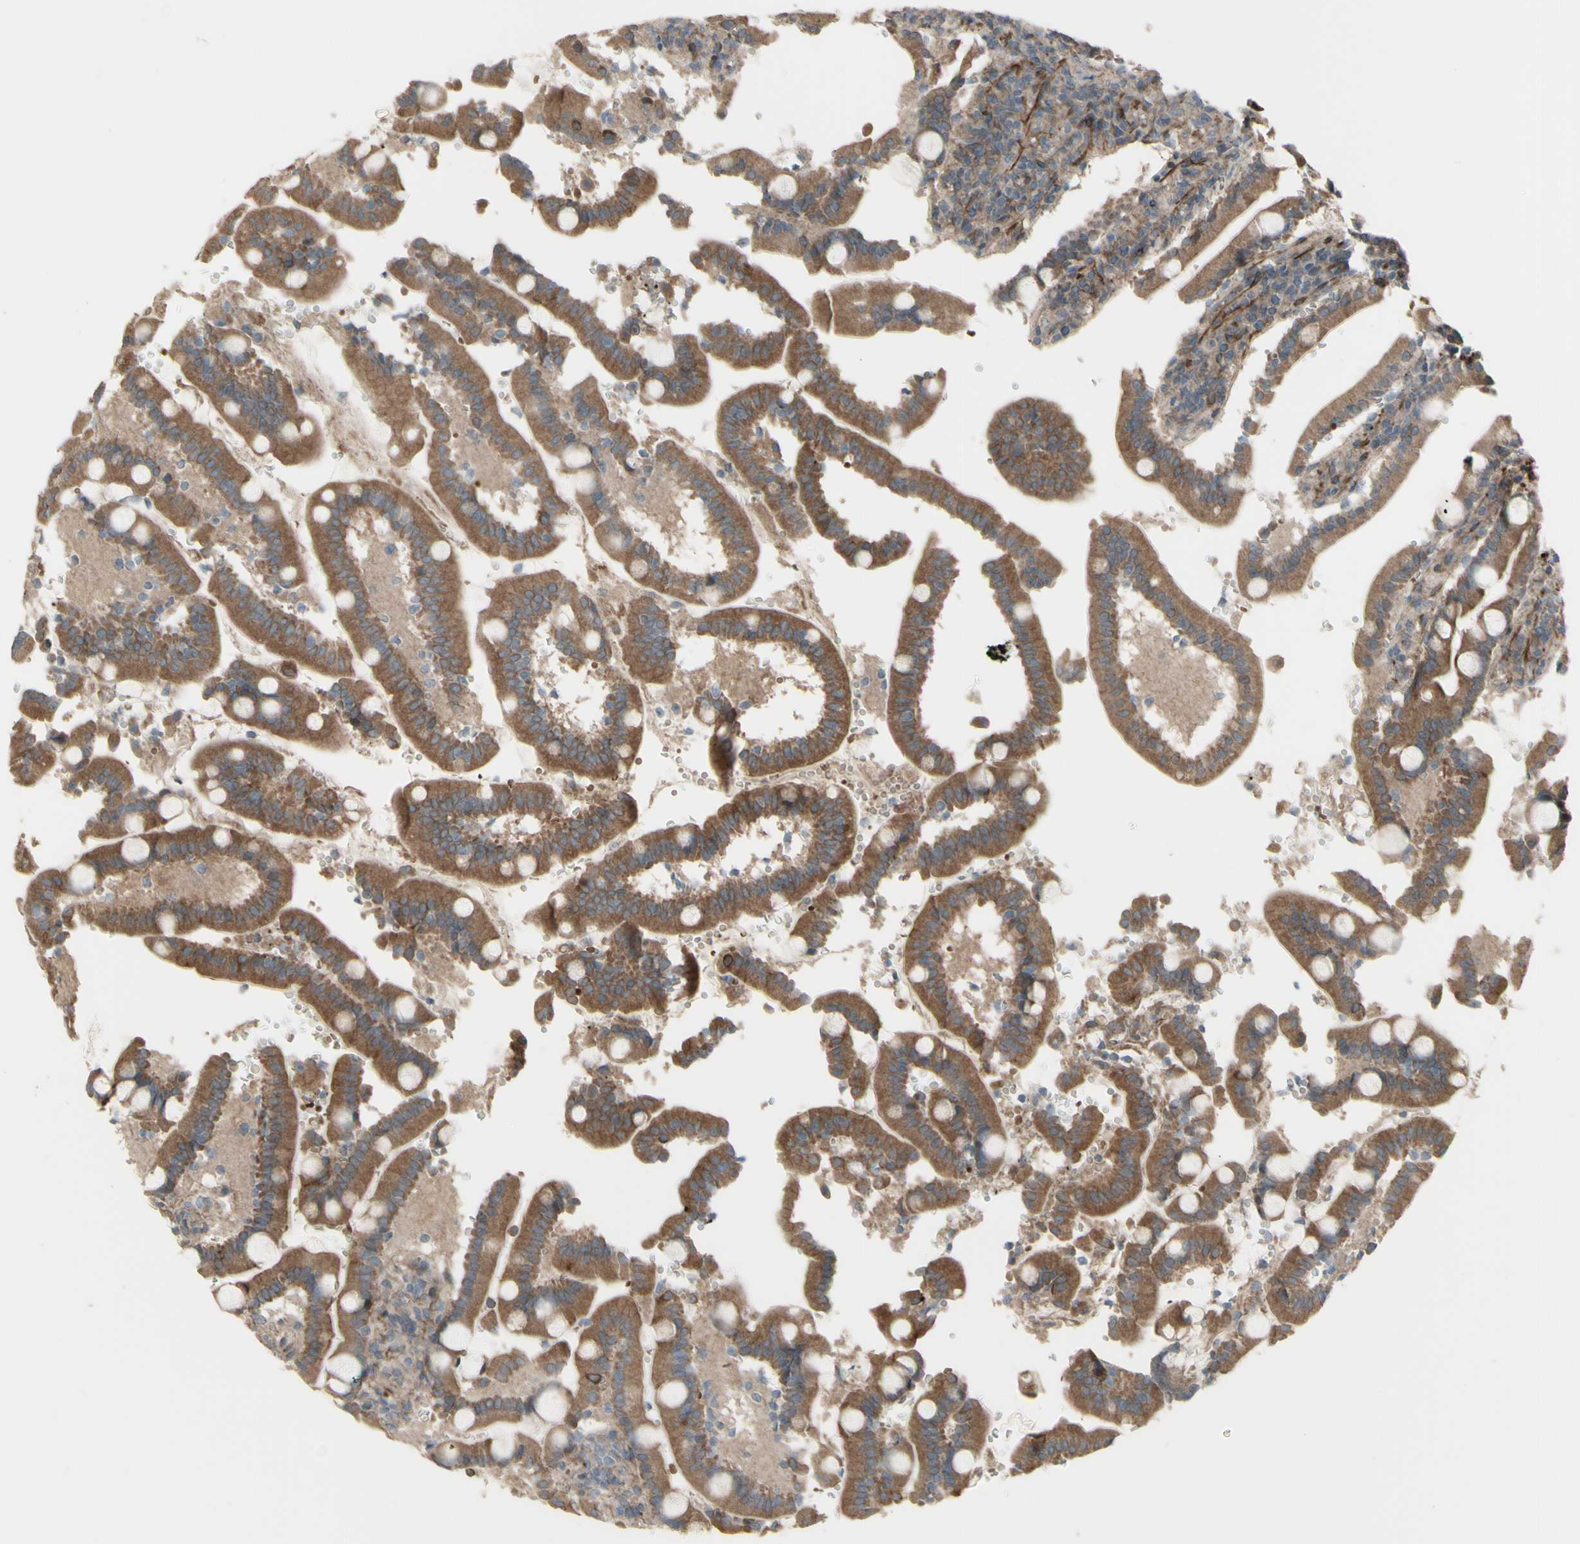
{"staining": {"intensity": "moderate", "quantity": ">75%", "location": "cytoplasmic/membranous"}, "tissue": "duodenum", "cell_type": "Glandular cells", "image_type": "normal", "snomed": [{"axis": "morphology", "description": "Normal tissue, NOS"}, {"axis": "topography", "description": "Small intestine, NOS"}], "caption": "Protein staining shows moderate cytoplasmic/membranous expression in about >75% of glandular cells in unremarkable duodenum.", "gene": "GRAMD1B", "patient": {"sex": "female", "age": 71}}